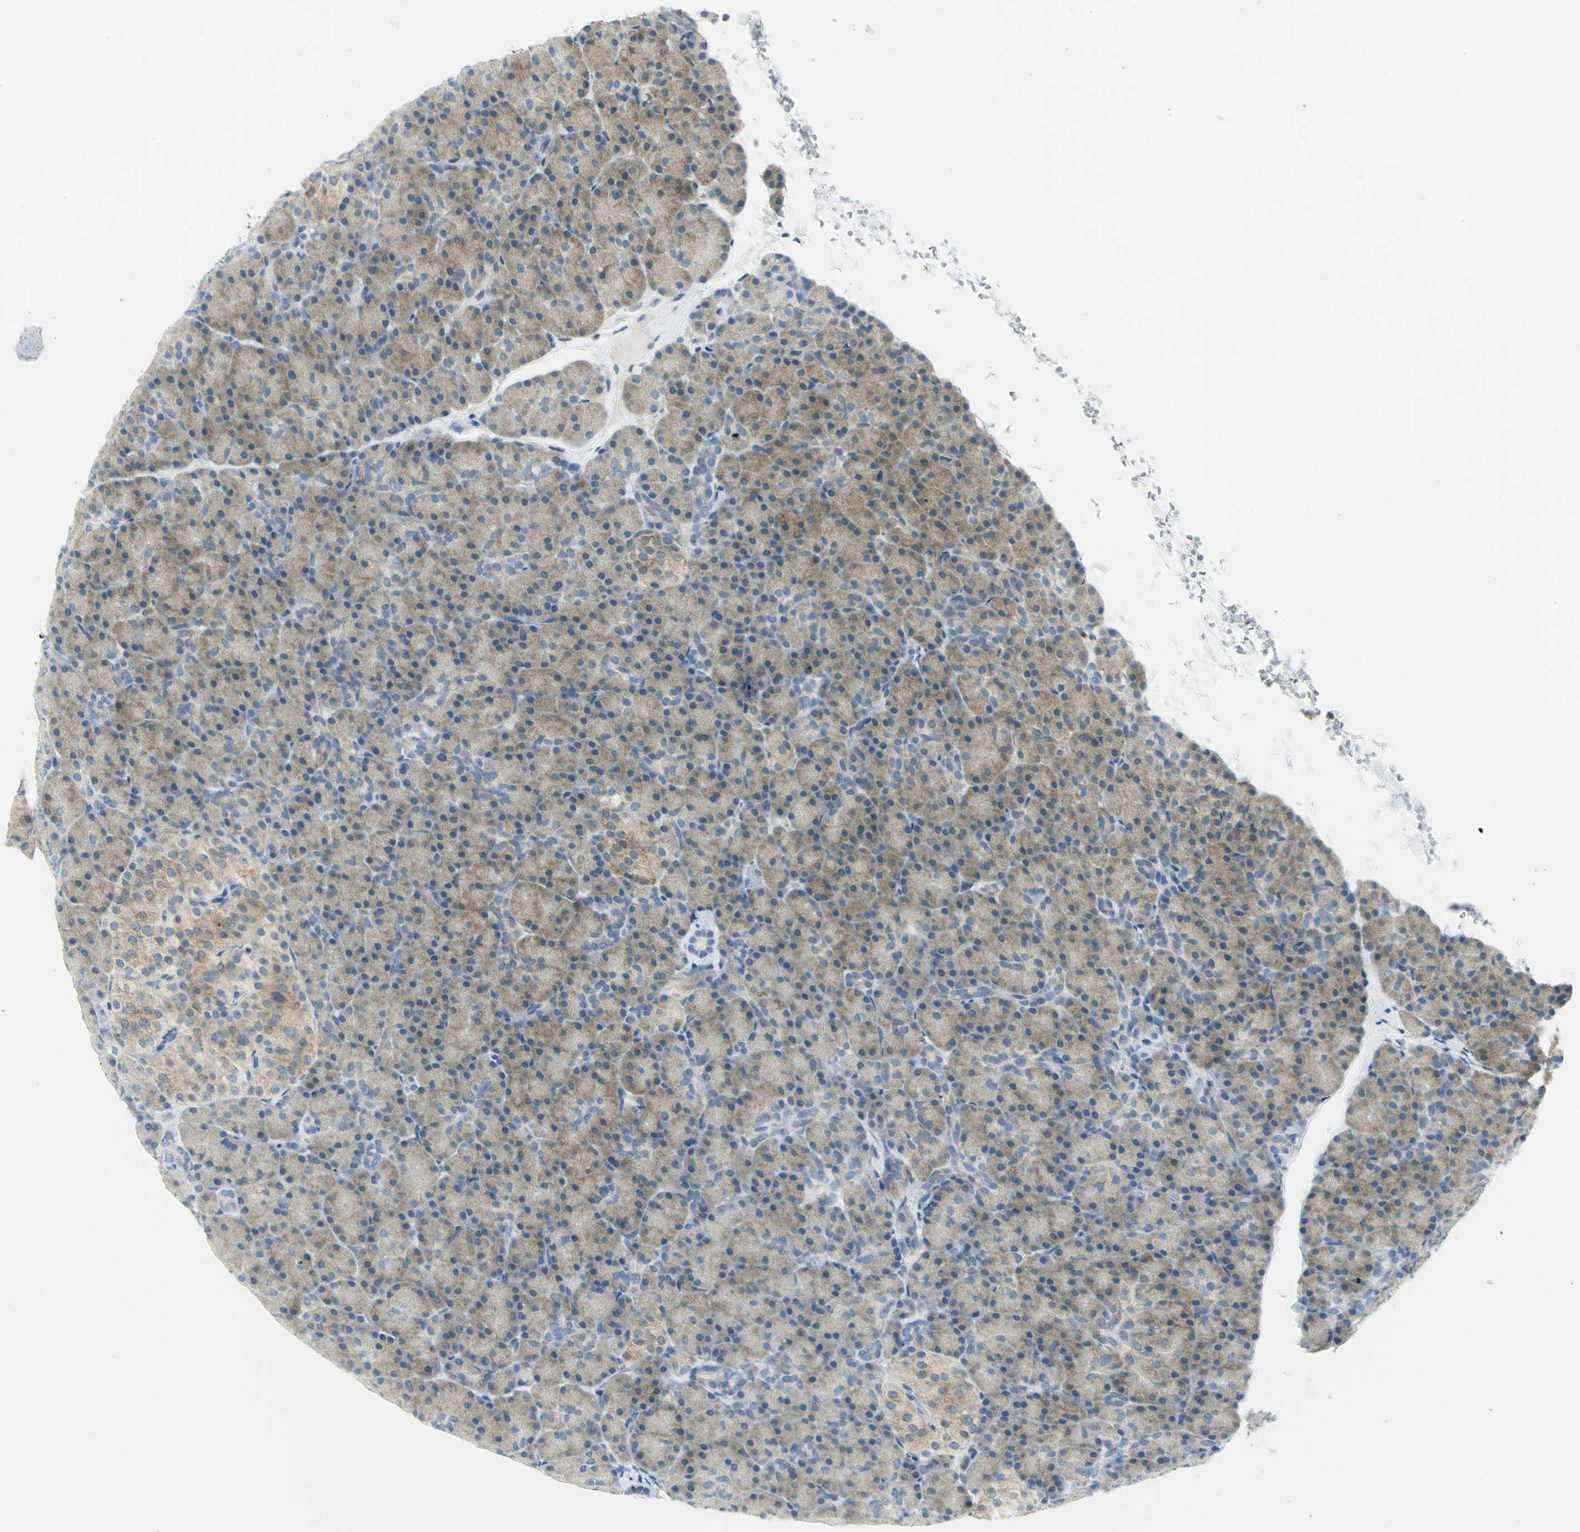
{"staining": {"intensity": "strong", "quantity": ">75%", "location": "cytoplasmic/membranous"}, "tissue": "pancreas", "cell_type": "Exocrine glandular cells", "image_type": "normal", "snomed": [{"axis": "morphology", "description": "Normal tissue, NOS"}, {"axis": "topography", "description": "Pancreas"}], "caption": "Immunohistochemistry histopathology image of normal human pancreas stained for a protein (brown), which shows high levels of strong cytoplasmic/membranous expression in about >75% of exocrine glandular cells.", "gene": "ALDOA", "patient": {"sex": "female", "age": 43}}